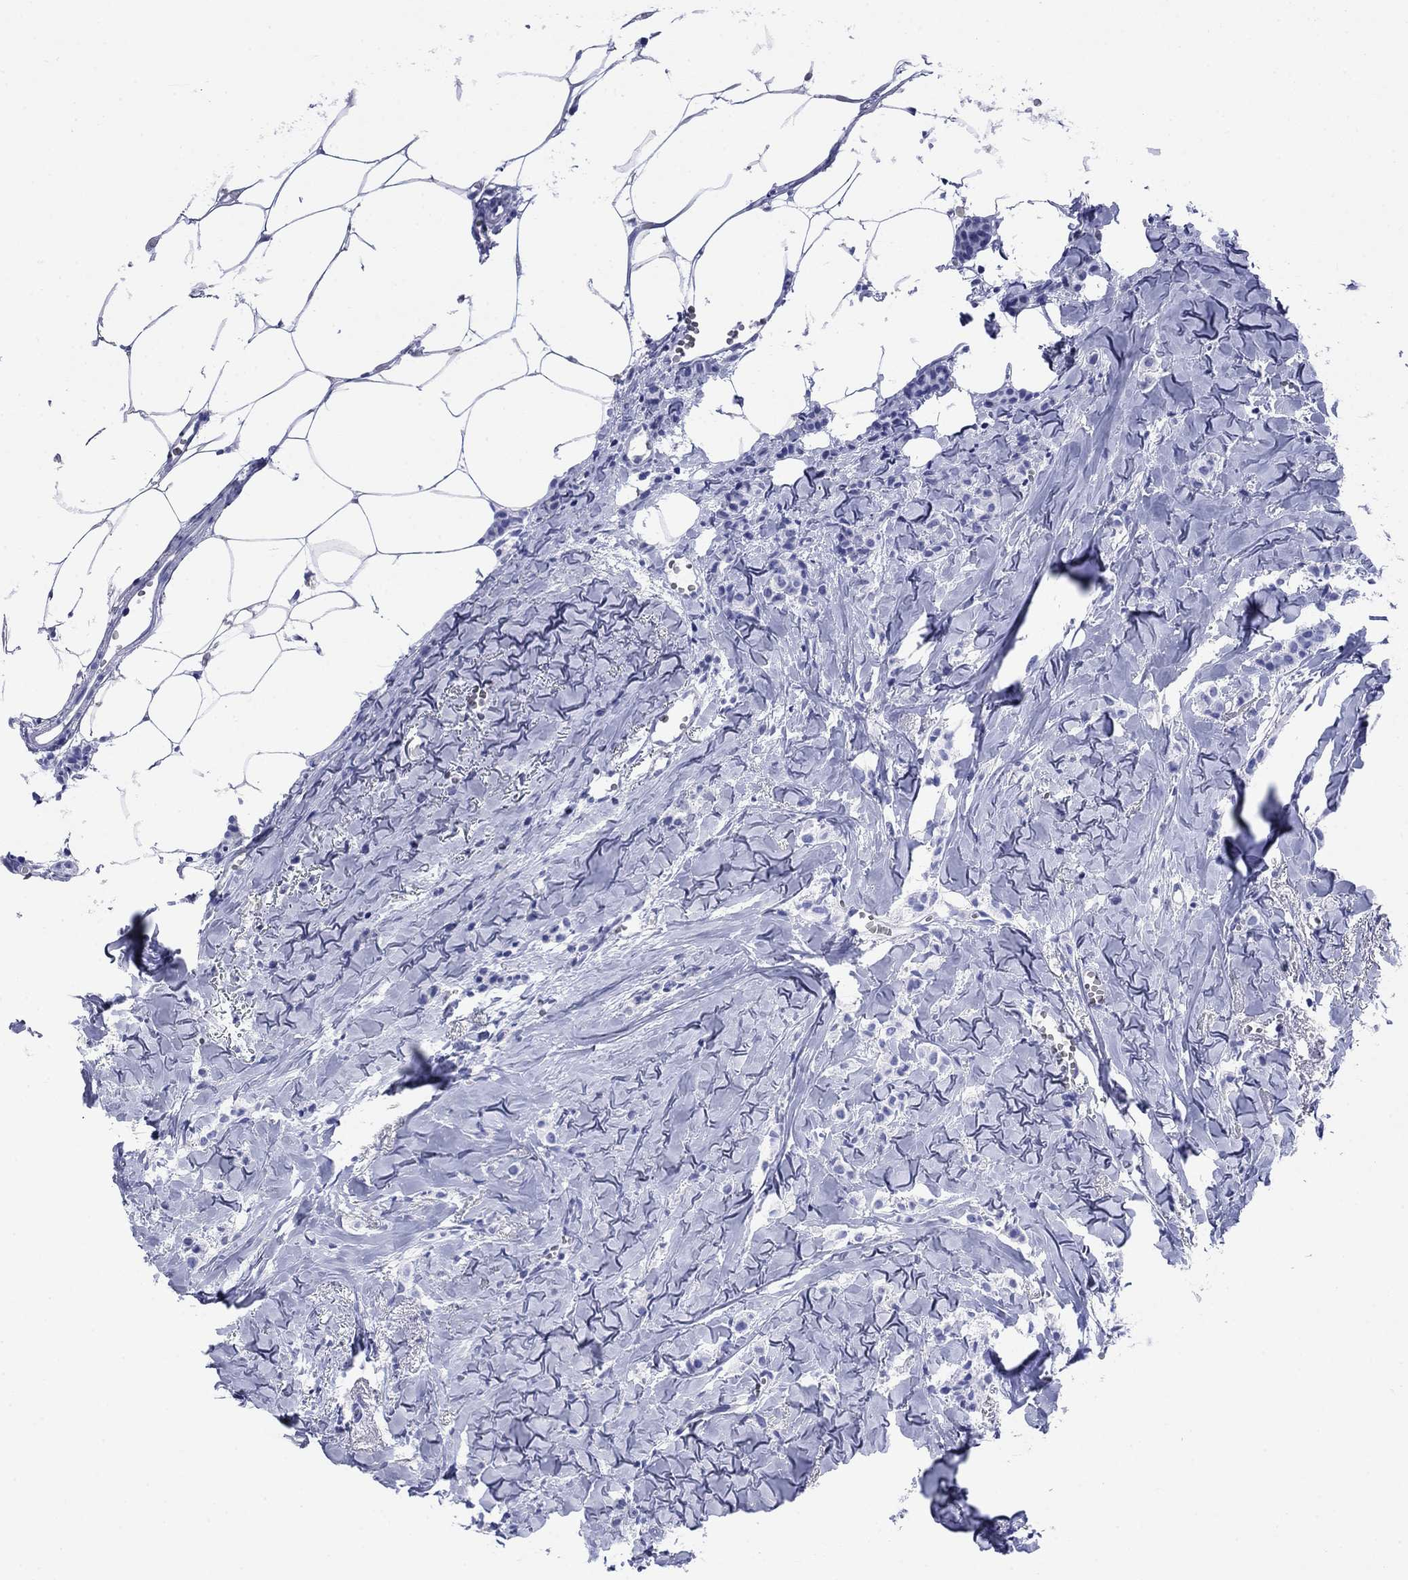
{"staining": {"intensity": "negative", "quantity": "none", "location": "none"}, "tissue": "breast cancer", "cell_type": "Tumor cells", "image_type": "cancer", "snomed": [{"axis": "morphology", "description": "Duct carcinoma"}, {"axis": "topography", "description": "Breast"}], "caption": "DAB immunohistochemical staining of infiltrating ductal carcinoma (breast) displays no significant expression in tumor cells.", "gene": "SLC1A2", "patient": {"sex": "female", "age": 85}}